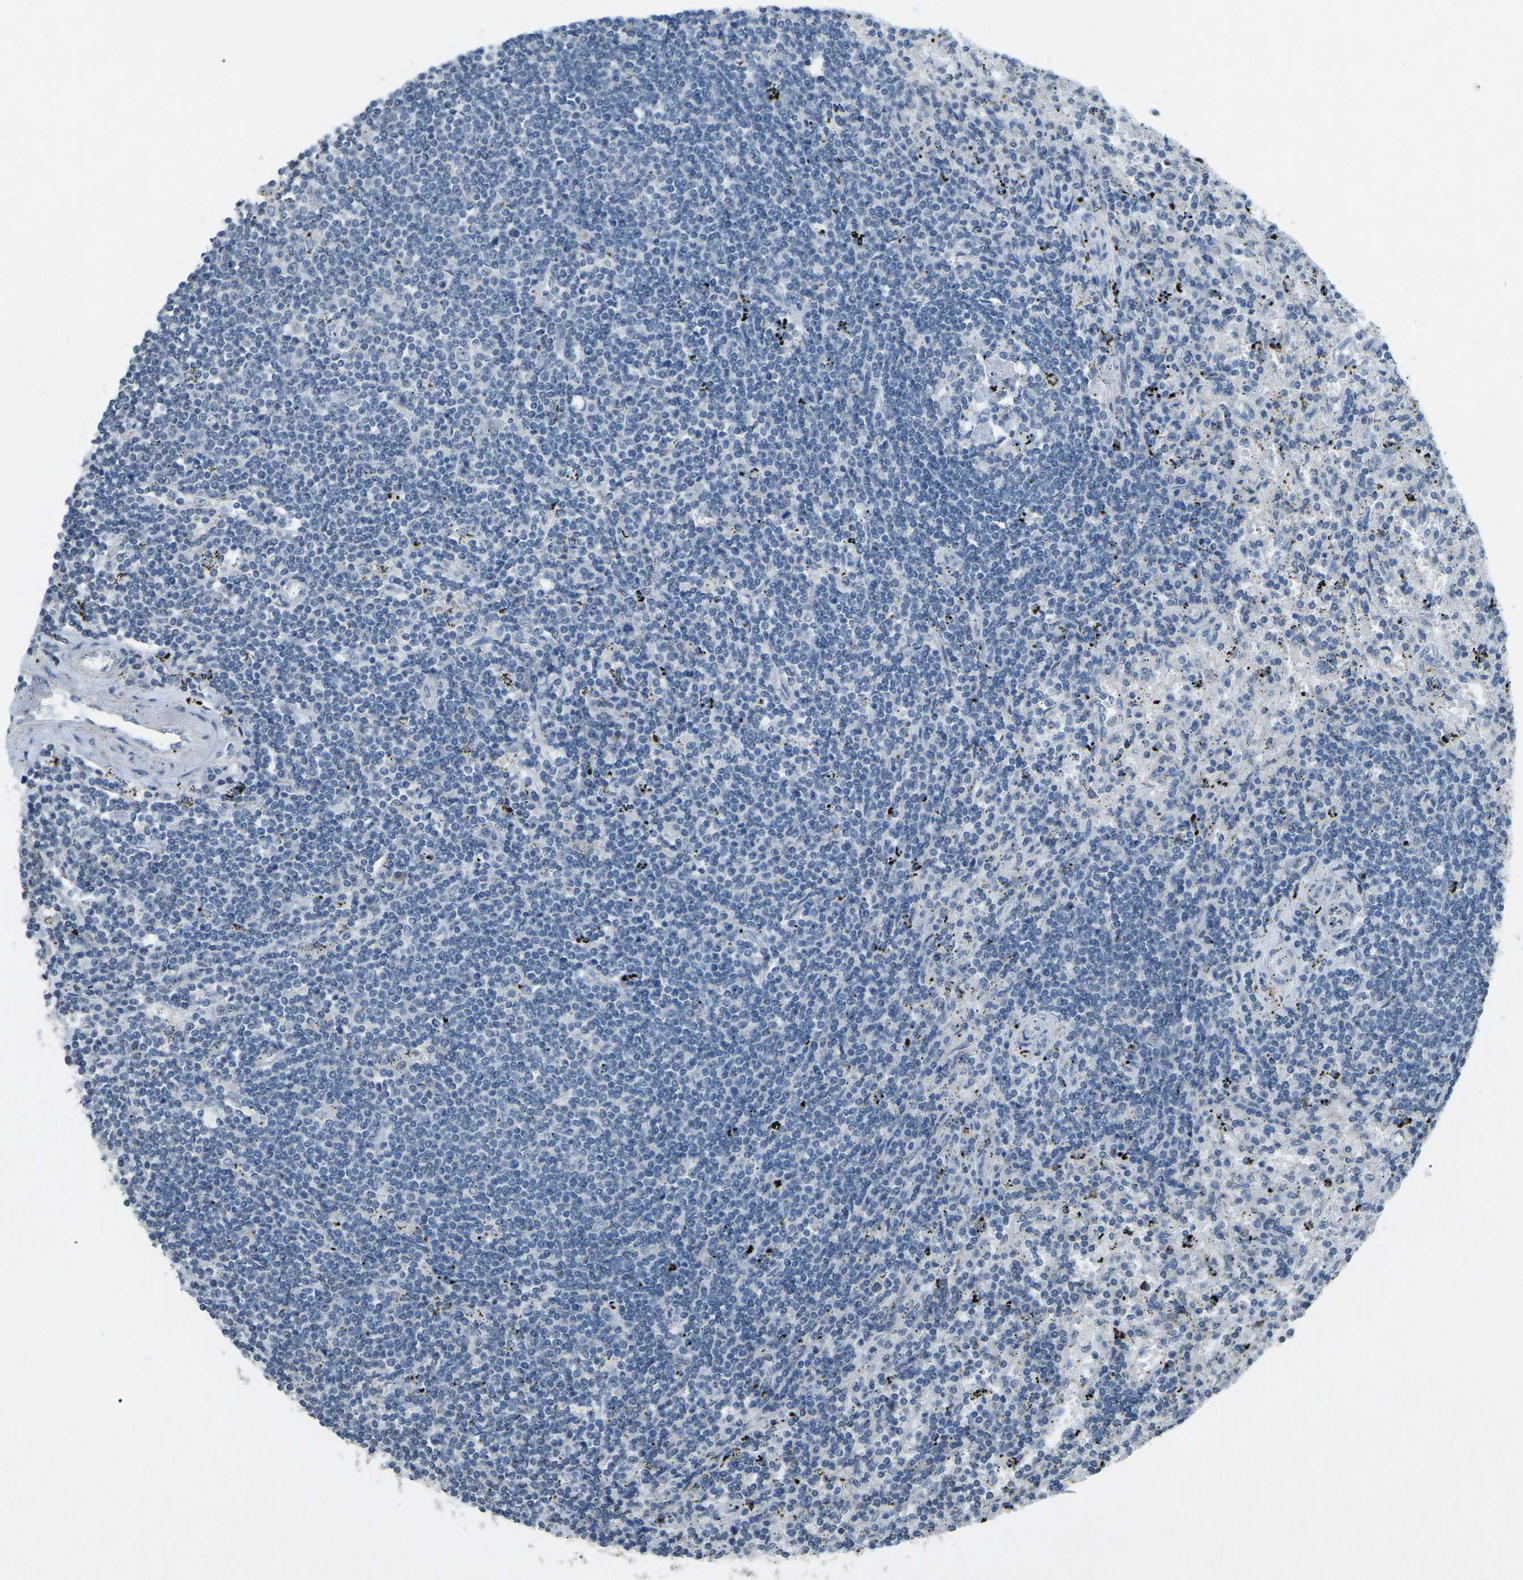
{"staining": {"intensity": "negative", "quantity": "none", "location": "none"}, "tissue": "lymphoma", "cell_type": "Tumor cells", "image_type": "cancer", "snomed": [{"axis": "morphology", "description": "Malignant lymphoma, non-Hodgkin's type, Low grade"}, {"axis": "topography", "description": "Spleen"}], "caption": "Immunohistochemical staining of human lymphoma reveals no significant expression in tumor cells. (DAB (3,3'-diaminobenzidine) immunohistochemistry, high magnification).", "gene": "TFR2", "patient": {"sex": "male", "age": 76}}